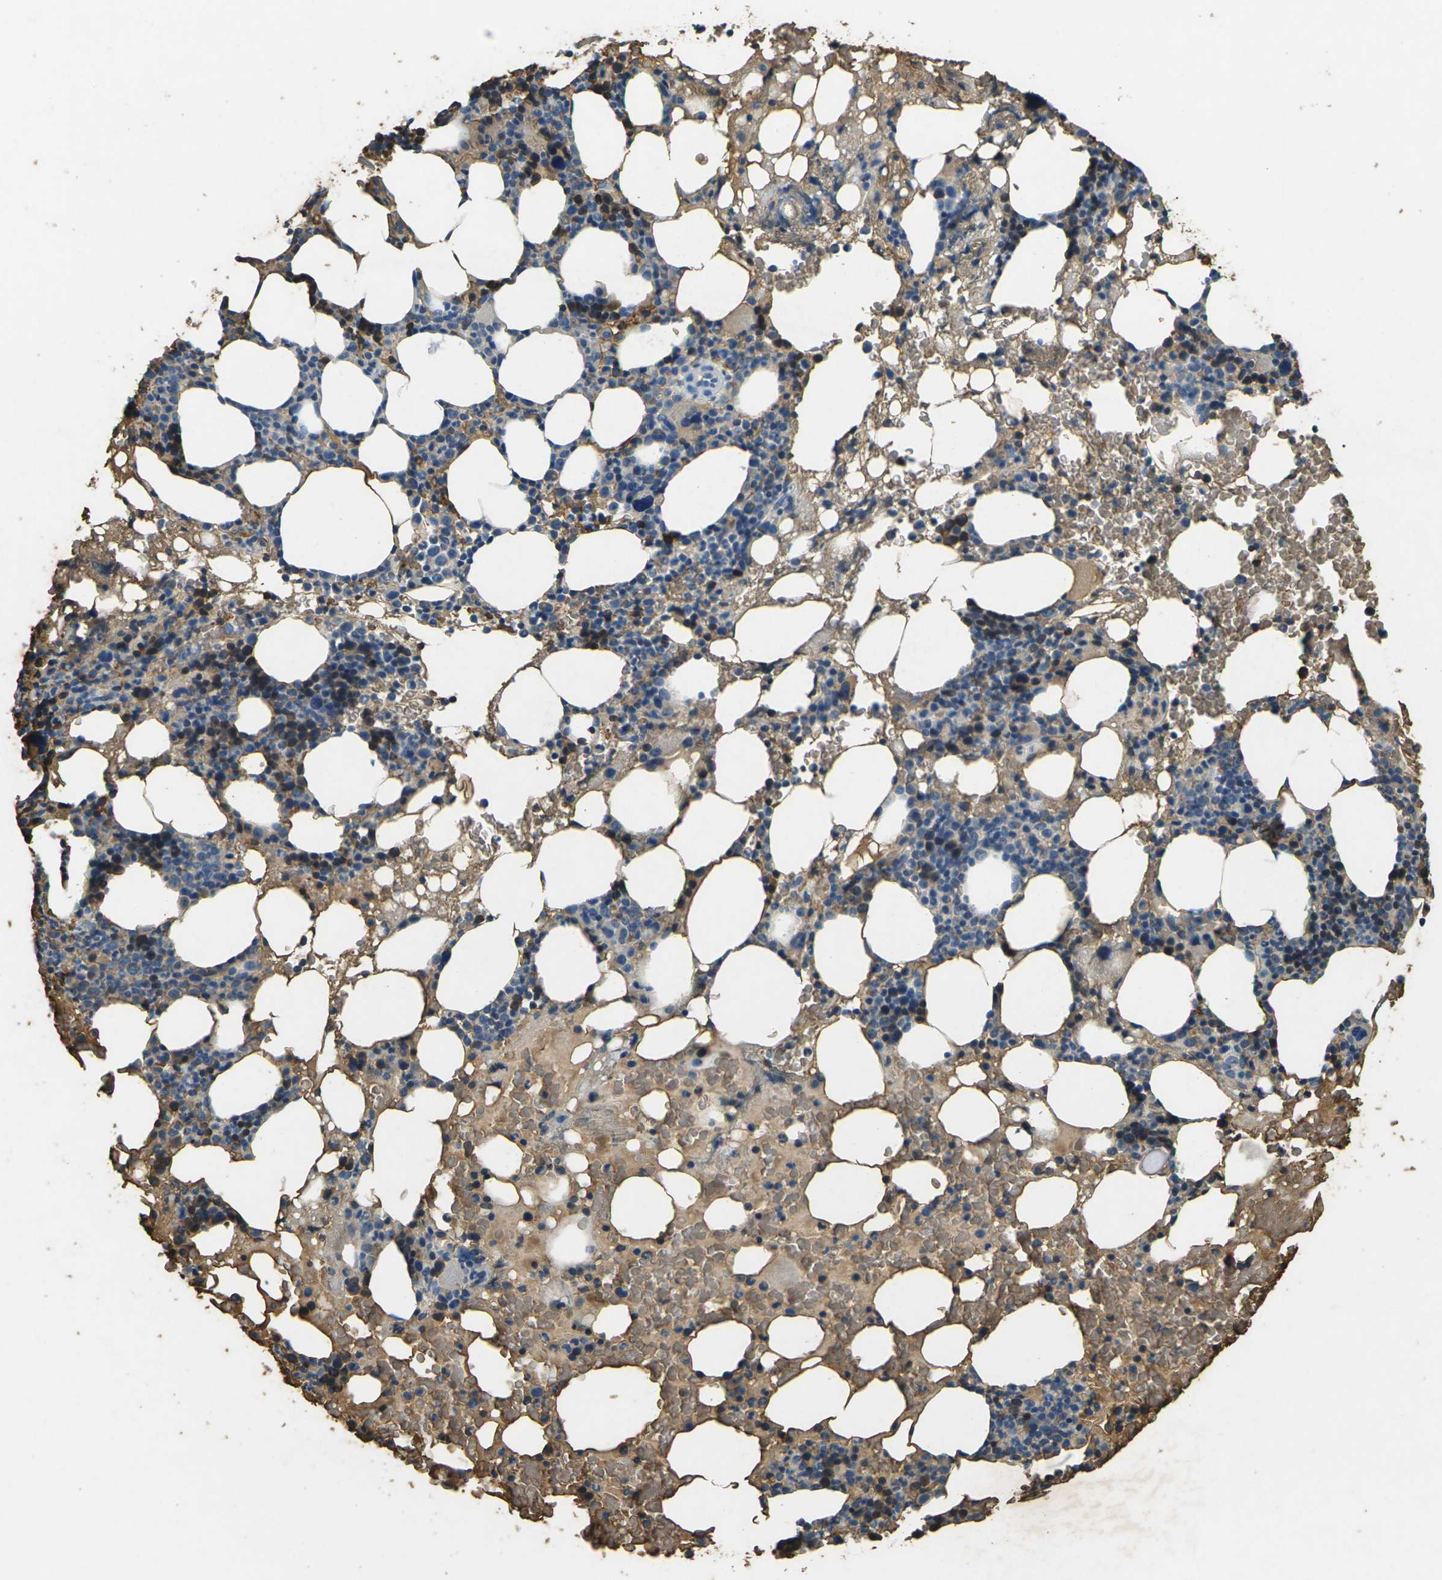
{"staining": {"intensity": "moderate", "quantity": "25%-75%", "location": "cytoplasmic/membranous"}, "tissue": "bone marrow", "cell_type": "Hematopoietic cells", "image_type": "normal", "snomed": [{"axis": "morphology", "description": "Normal tissue, NOS"}, {"axis": "morphology", "description": "Inflammation, NOS"}, {"axis": "topography", "description": "Bone marrow"}], "caption": "The histopathology image exhibits staining of benign bone marrow, revealing moderate cytoplasmic/membranous protein expression (brown color) within hematopoietic cells.", "gene": "HBB", "patient": {"sex": "female", "age": 84}}